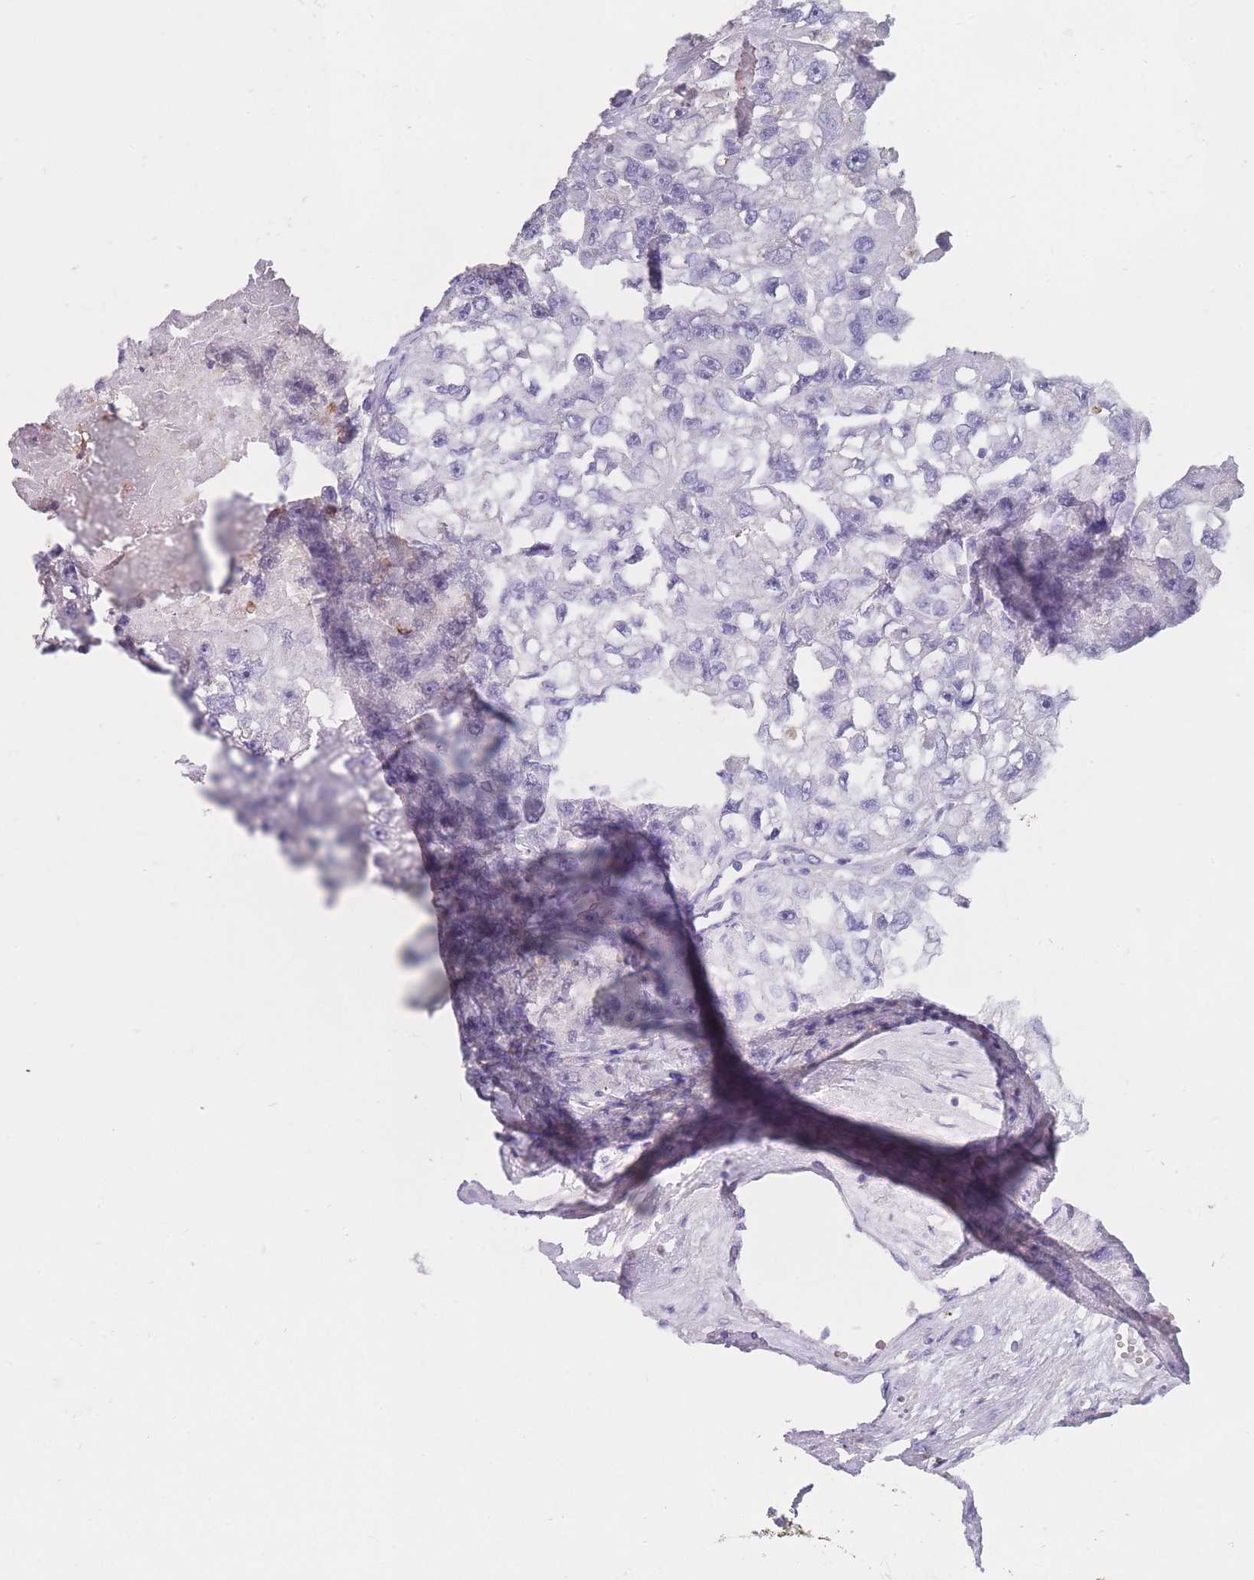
{"staining": {"intensity": "negative", "quantity": "none", "location": "none"}, "tissue": "renal cancer", "cell_type": "Tumor cells", "image_type": "cancer", "snomed": [{"axis": "morphology", "description": "Adenocarcinoma, NOS"}, {"axis": "topography", "description": "Kidney"}], "caption": "This is a histopathology image of immunohistochemistry staining of adenocarcinoma (renal), which shows no expression in tumor cells.", "gene": "CLEC12A", "patient": {"sex": "male", "age": 63}}